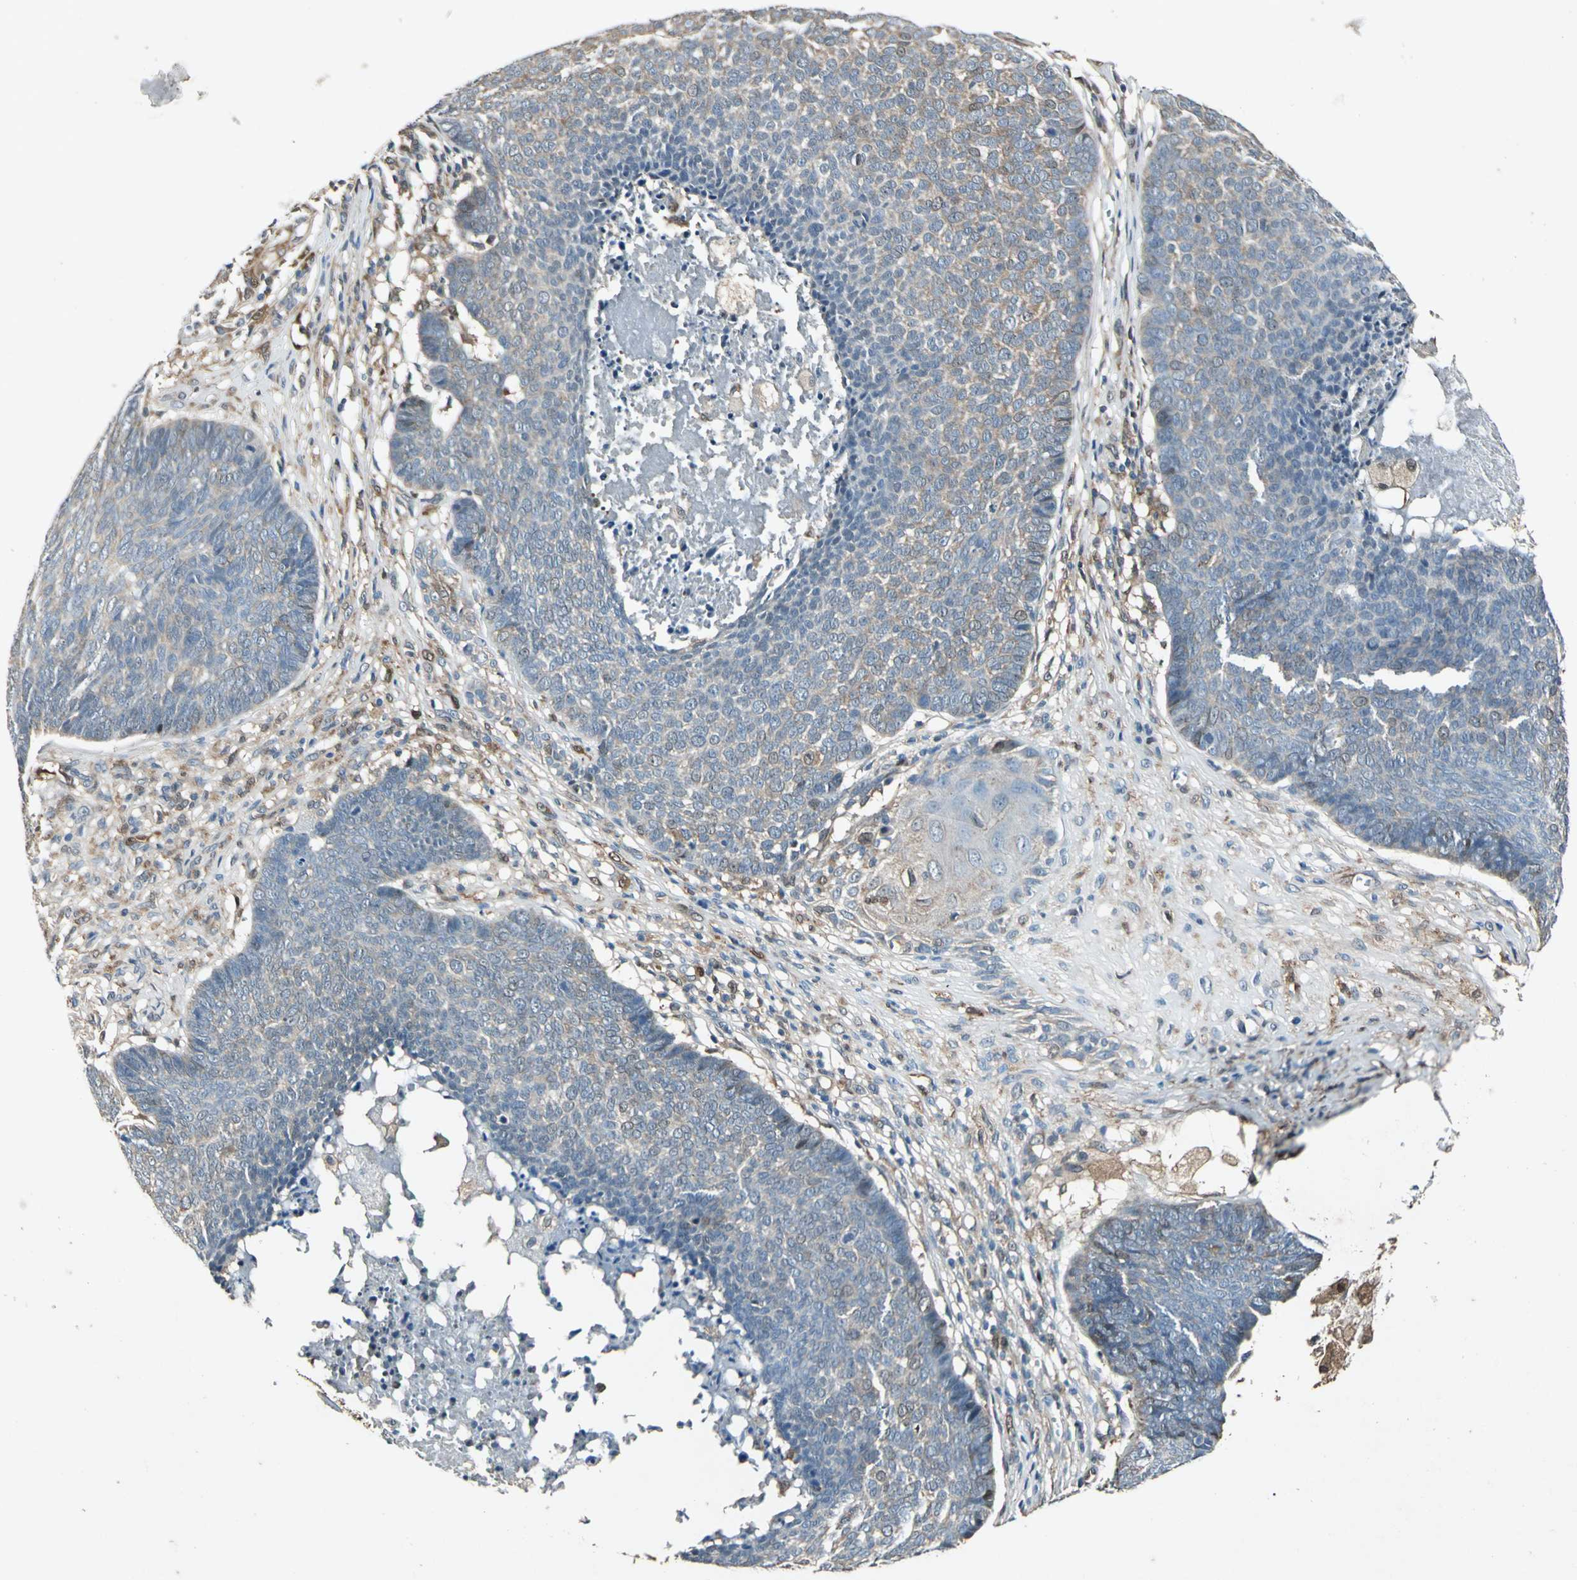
{"staining": {"intensity": "weak", "quantity": ">75%", "location": "cytoplasmic/membranous"}, "tissue": "skin cancer", "cell_type": "Tumor cells", "image_type": "cancer", "snomed": [{"axis": "morphology", "description": "Basal cell carcinoma"}, {"axis": "topography", "description": "Skin"}], "caption": "A brown stain highlights weak cytoplasmic/membranous staining of a protein in human basal cell carcinoma (skin) tumor cells. (Stains: DAB in brown, nuclei in blue, Microscopy: brightfield microscopy at high magnification).", "gene": "RRM2B", "patient": {"sex": "male", "age": 84}}